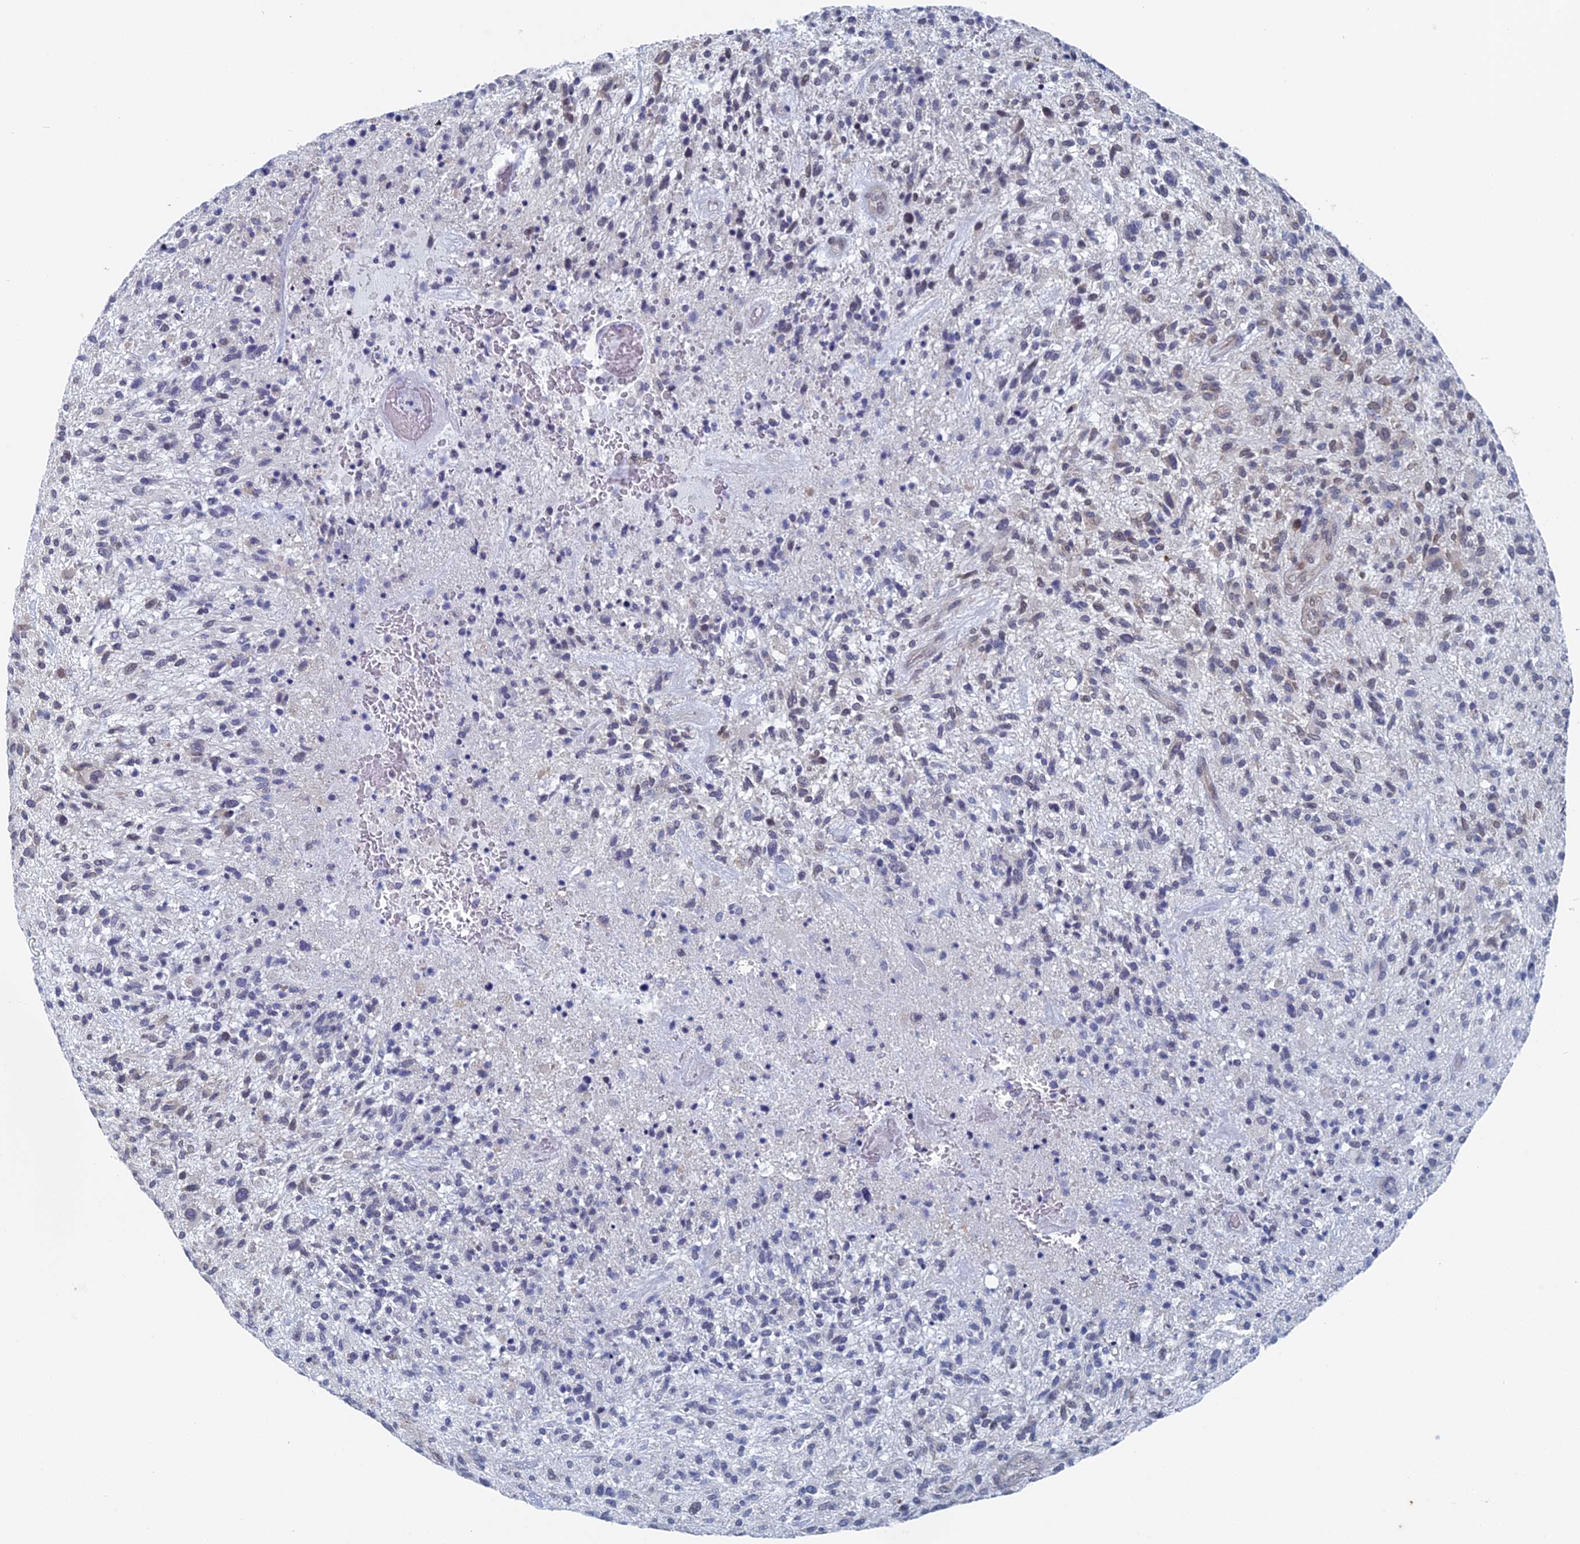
{"staining": {"intensity": "negative", "quantity": "none", "location": "none"}, "tissue": "glioma", "cell_type": "Tumor cells", "image_type": "cancer", "snomed": [{"axis": "morphology", "description": "Glioma, malignant, High grade"}, {"axis": "topography", "description": "Brain"}], "caption": "Immunohistochemistry (IHC) micrograph of malignant glioma (high-grade) stained for a protein (brown), which shows no staining in tumor cells. The staining is performed using DAB brown chromogen with nuclei counter-stained in using hematoxylin.", "gene": "MTRF1", "patient": {"sex": "male", "age": 47}}